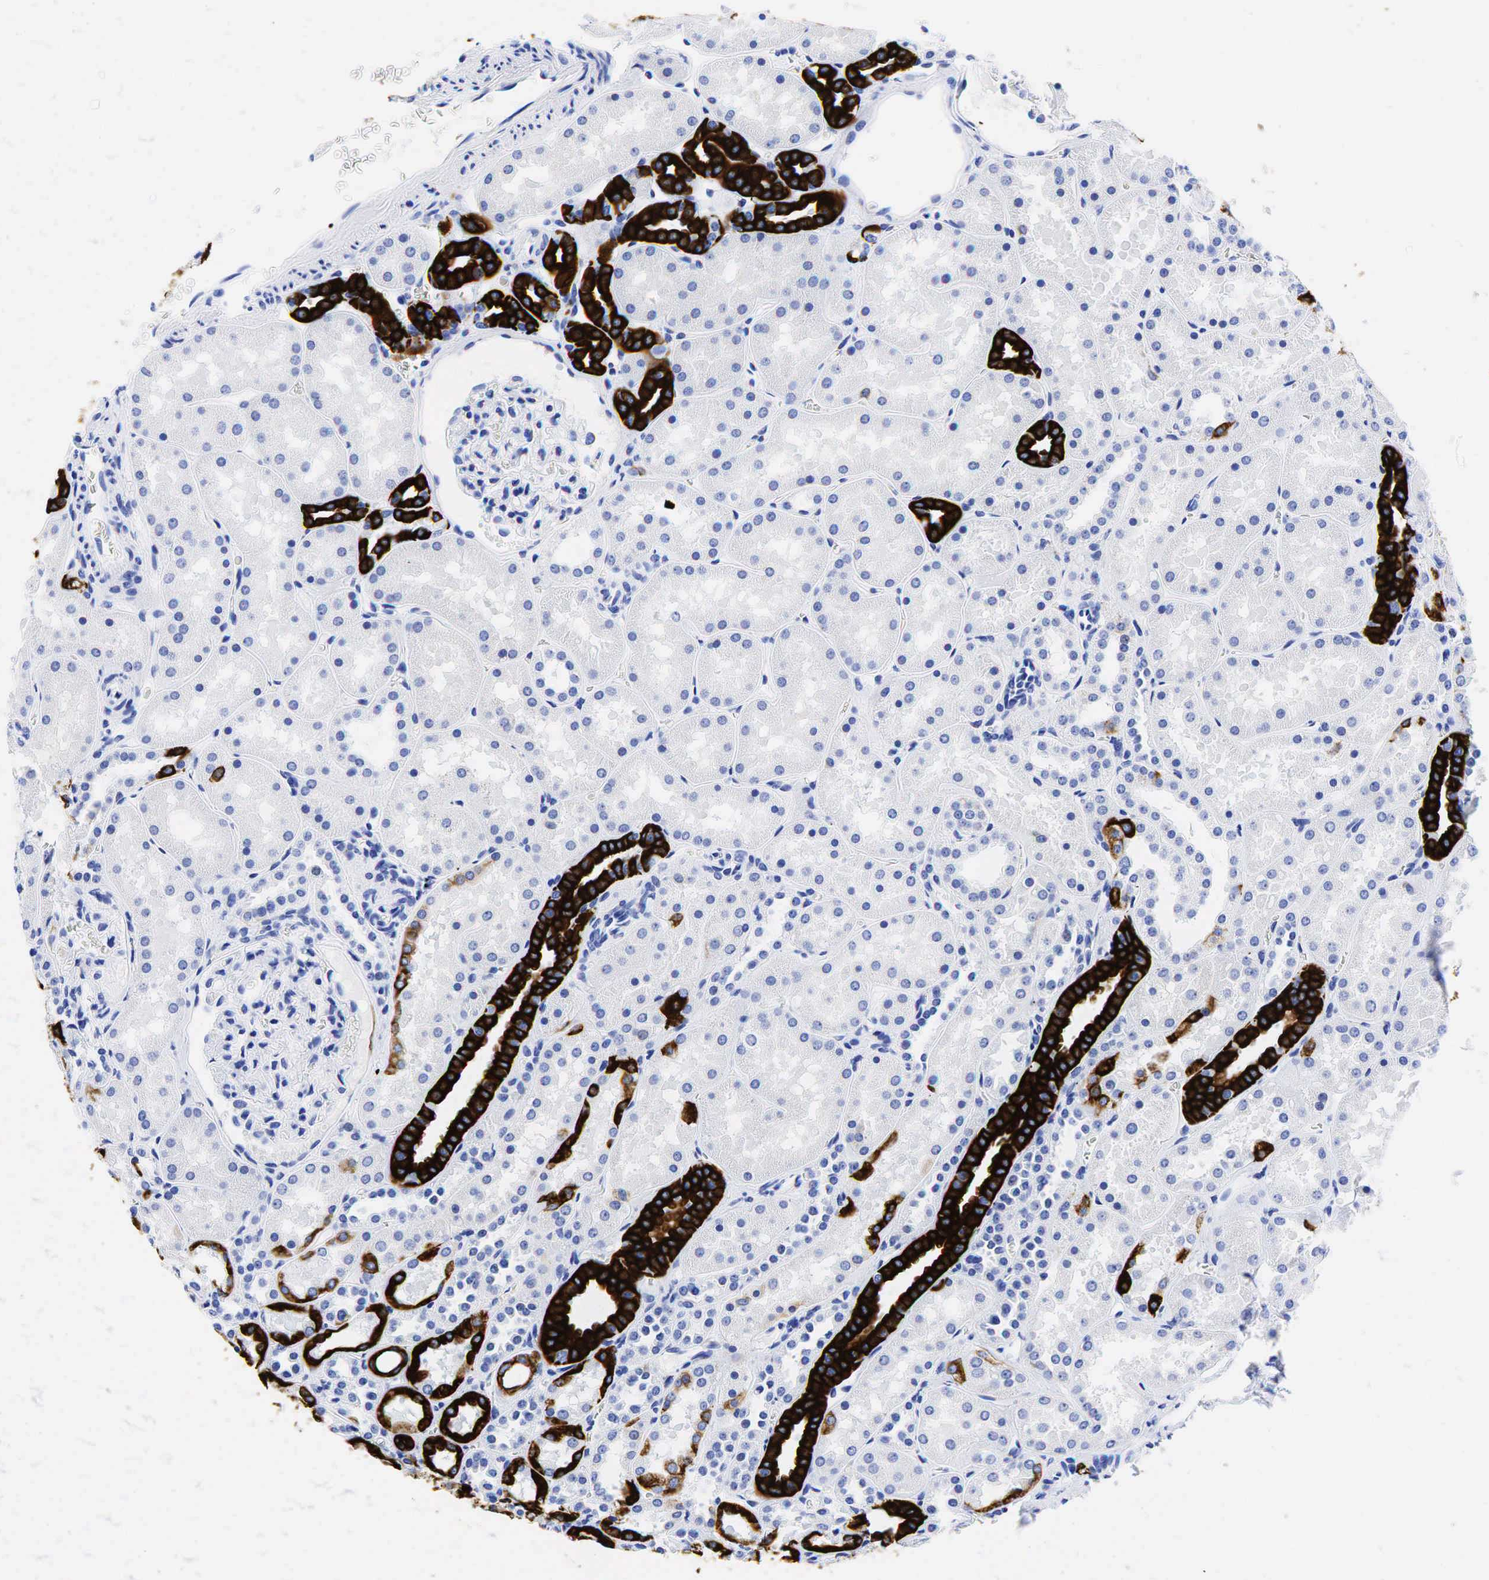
{"staining": {"intensity": "negative", "quantity": "none", "location": "none"}, "tissue": "kidney", "cell_type": "Cells in glomeruli", "image_type": "normal", "snomed": [{"axis": "morphology", "description": "Normal tissue, NOS"}, {"axis": "topography", "description": "Kidney"}], "caption": "This is a image of IHC staining of normal kidney, which shows no staining in cells in glomeruli.", "gene": "KRT19", "patient": {"sex": "female", "age": 52}}